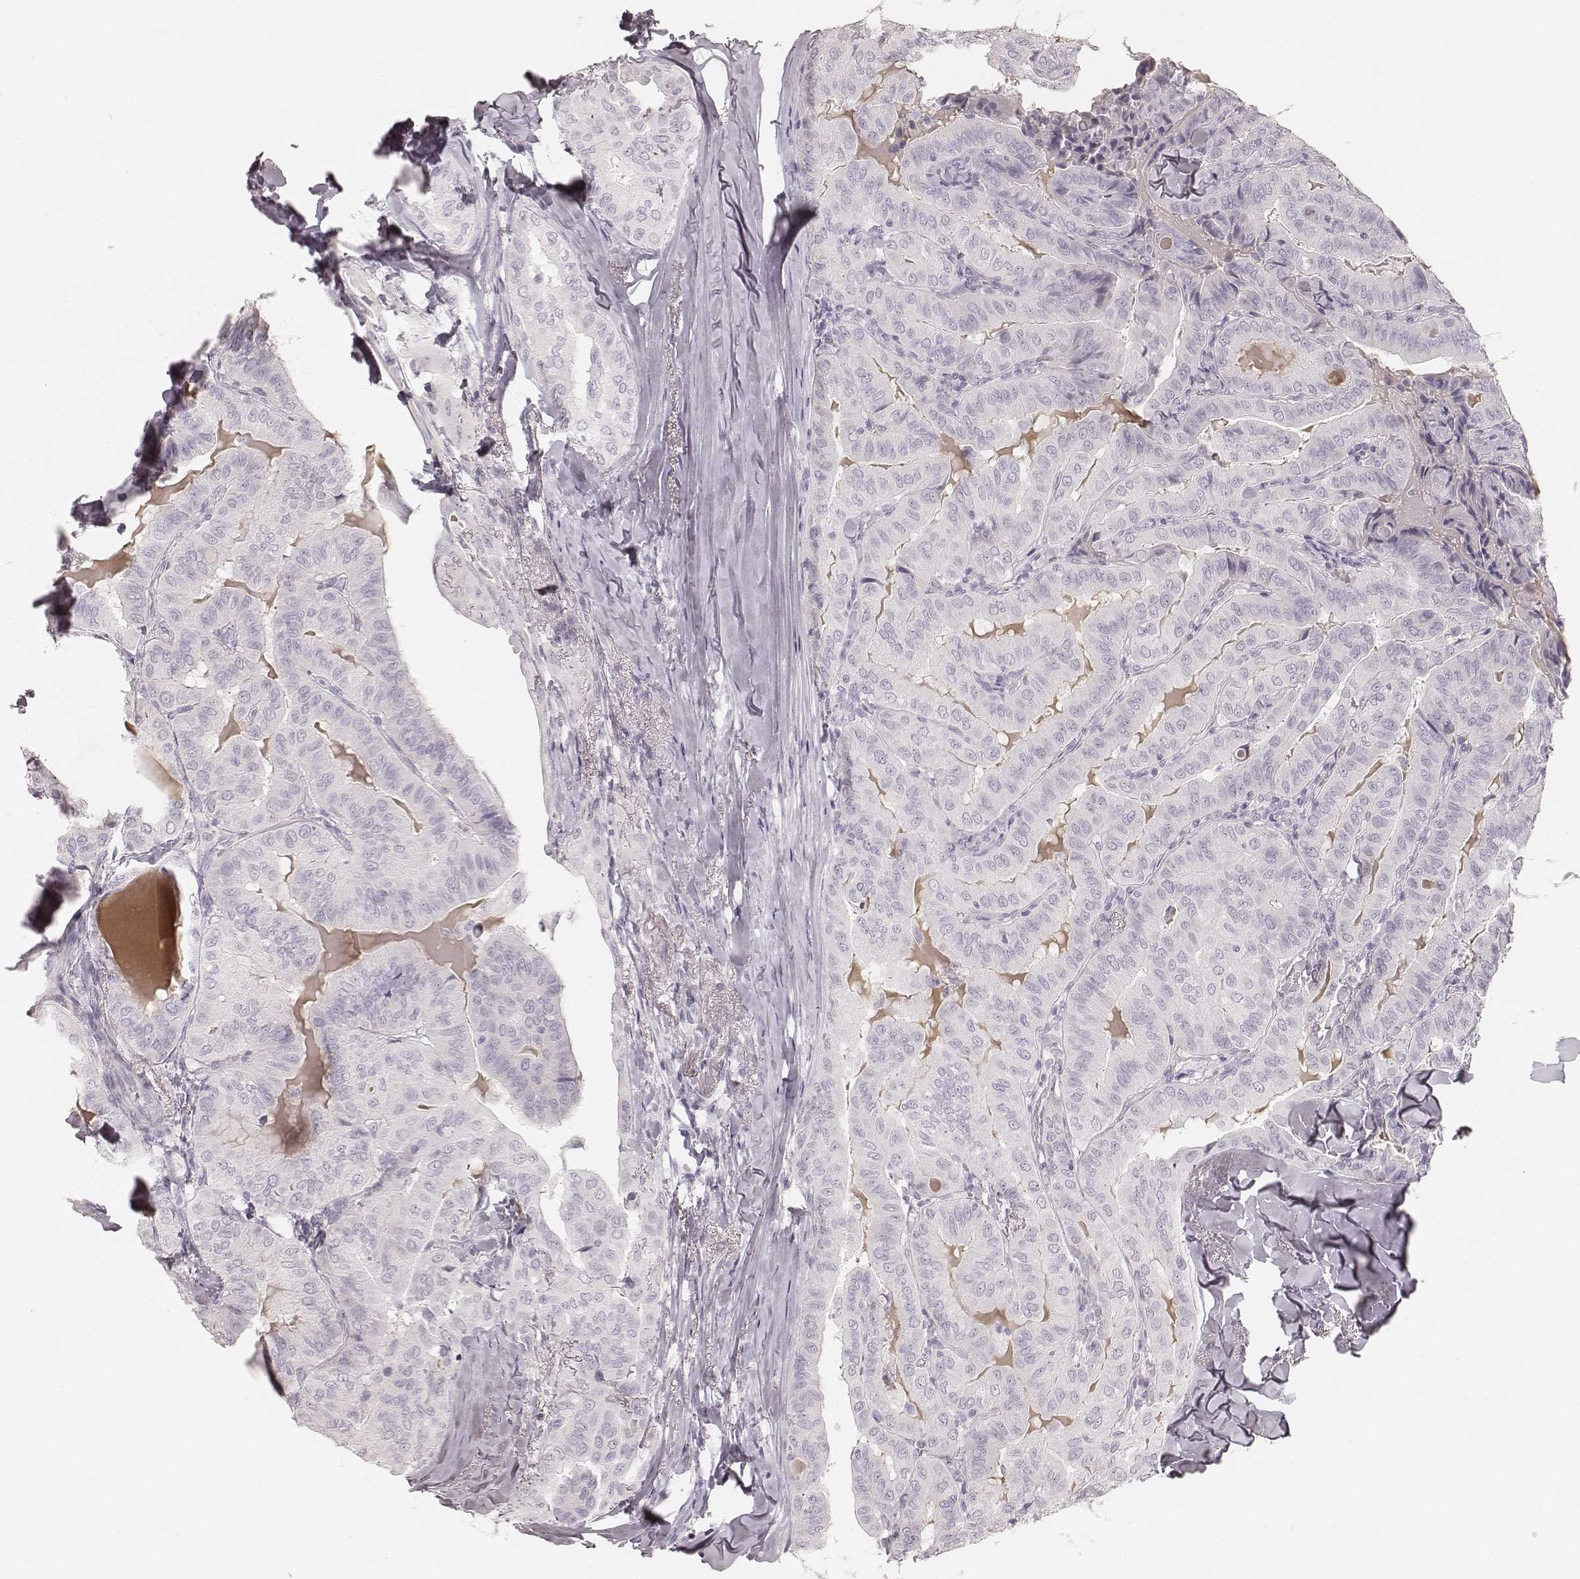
{"staining": {"intensity": "negative", "quantity": "none", "location": "none"}, "tissue": "thyroid cancer", "cell_type": "Tumor cells", "image_type": "cancer", "snomed": [{"axis": "morphology", "description": "Papillary adenocarcinoma, NOS"}, {"axis": "topography", "description": "Thyroid gland"}], "caption": "Thyroid cancer stained for a protein using immunohistochemistry demonstrates no staining tumor cells.", "gene": "KRT26", "patient": {"sex": "female", "age": 68}}